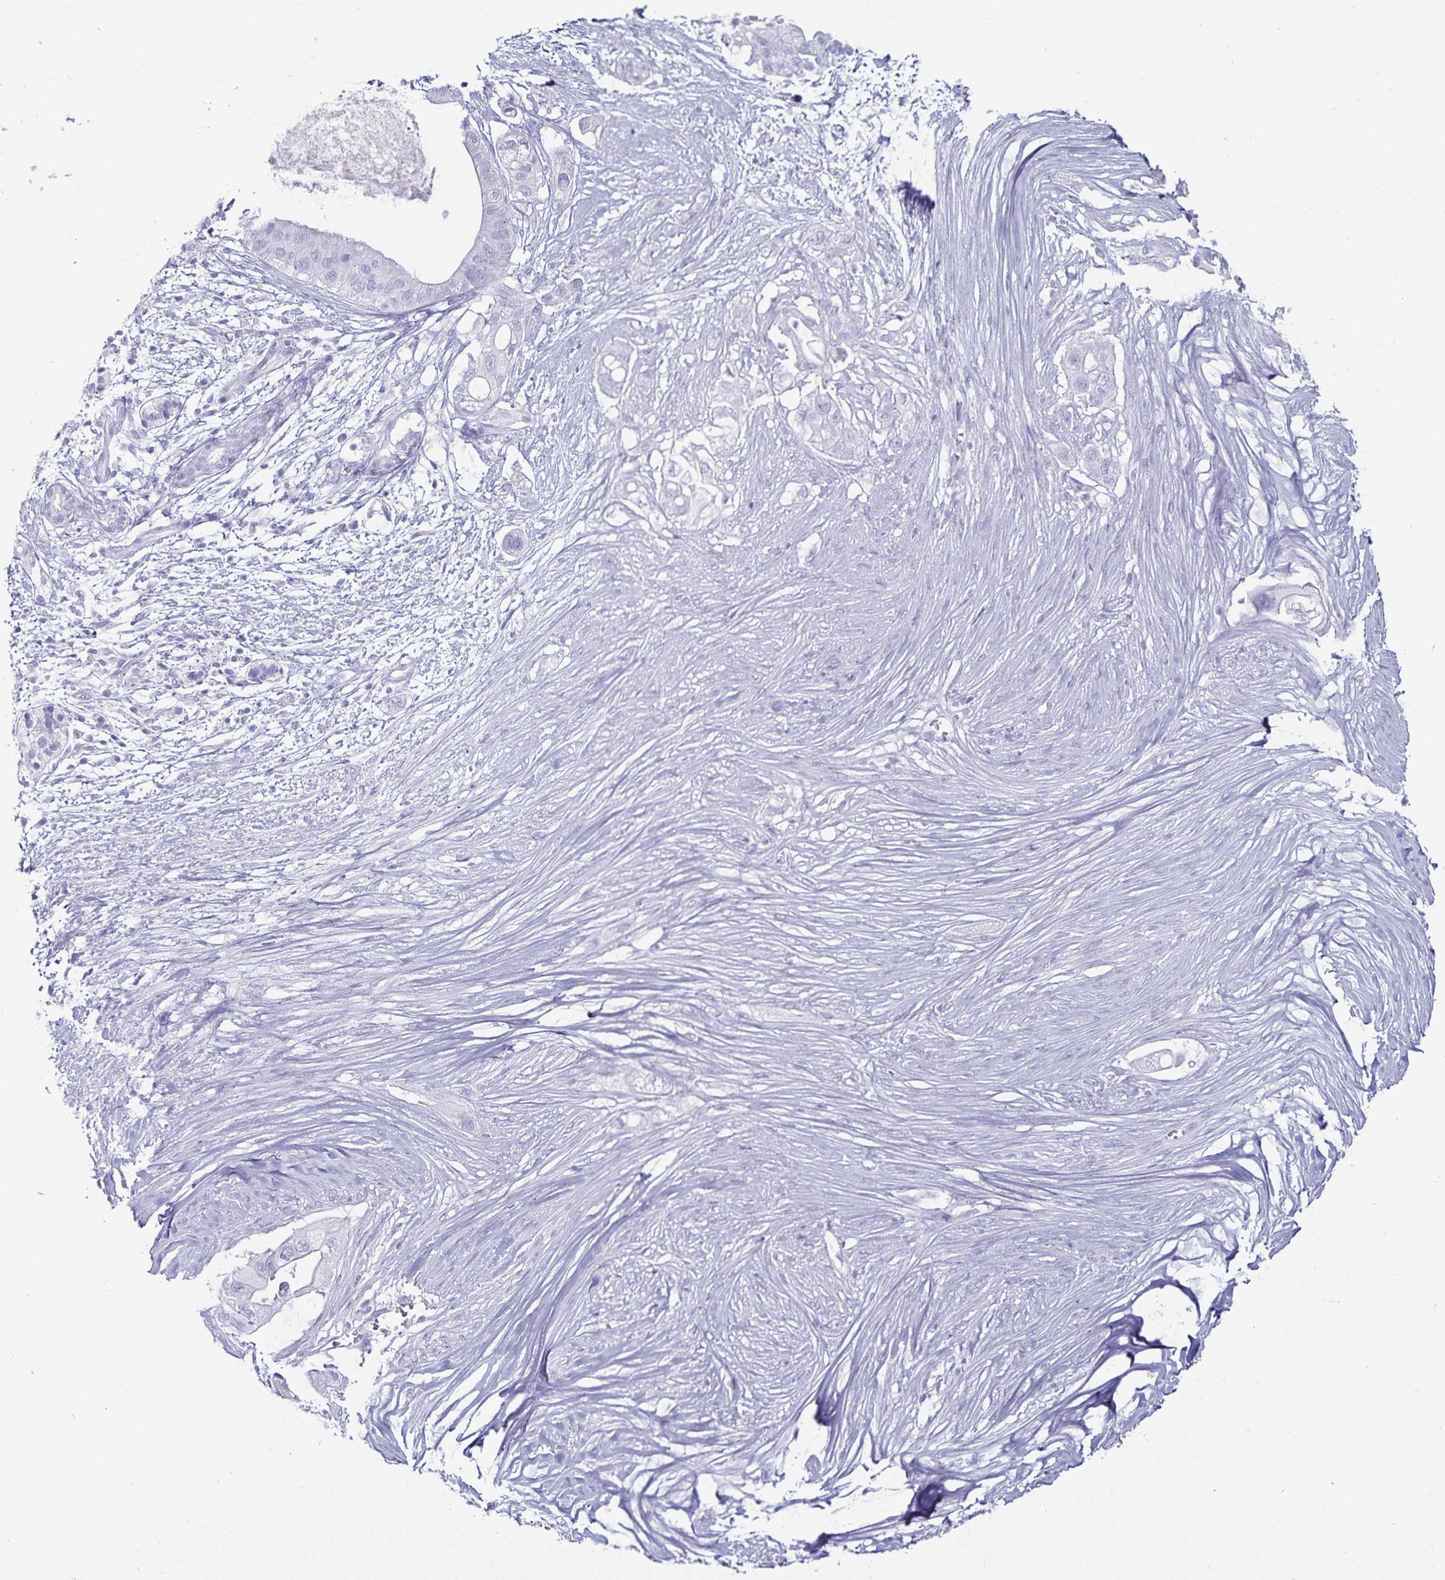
{"staining": {"intensity": "negative", "quantity": "none", "location": "none"}, "tissue": "pancreatic cancer", "cell_type": "Tumor cells", "image_type": "cancer", "snomed": [{"axis": "morphology", "description": "Adenocarcinoma, NOS"}, {"axis": "topography", "description": "Pancreas"}], "caption": "Immunohistochemistry (IHC) micrograph of neoplastic tissue: pancreatic cancer (adenocarcinoma) stained with DAB demonstrates no significant protein staining in tumor cells.", "gene": "DEFA6", "patient": {"sex": "female", "age": 72}}